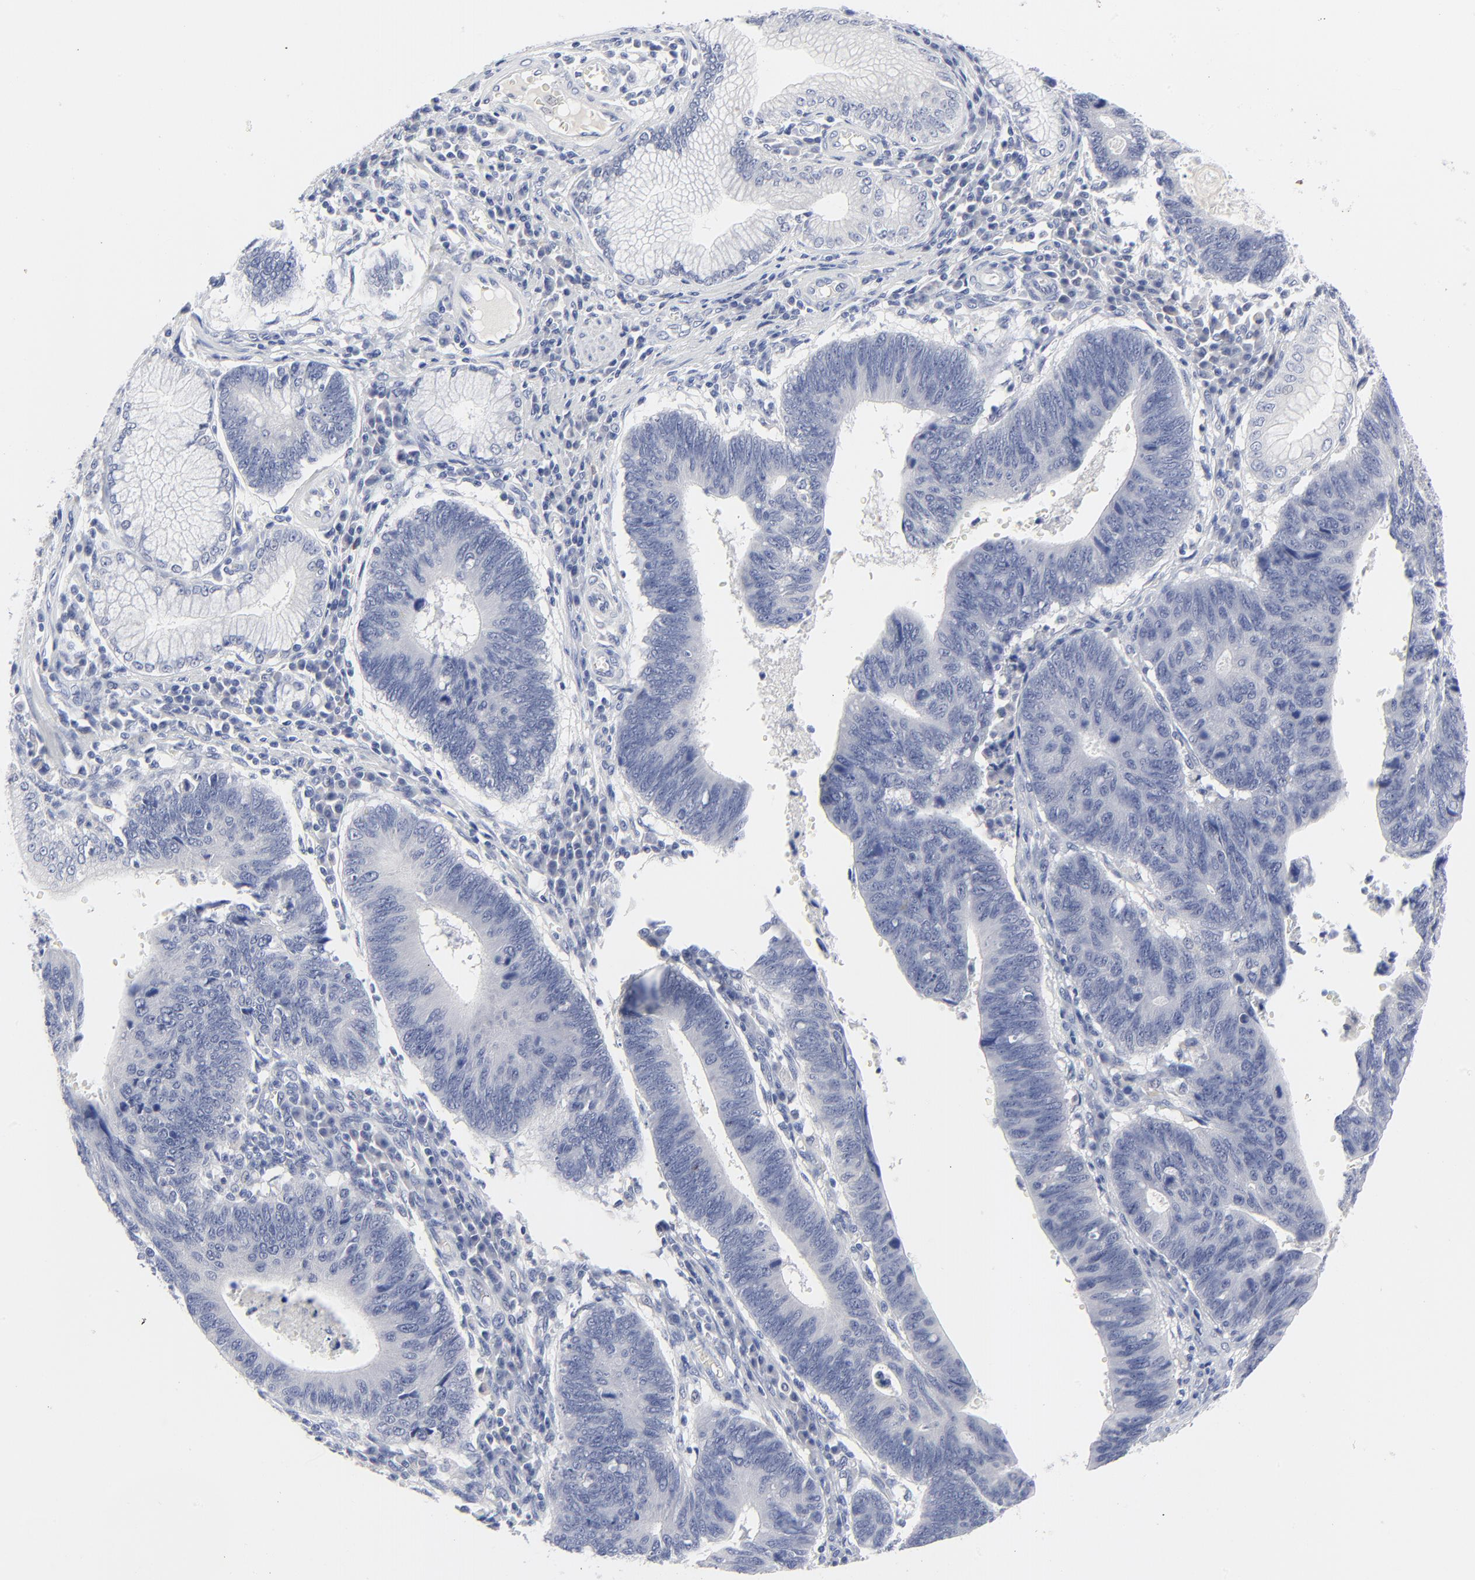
{"staining": {"intensity": "negative", "quantity": "none", "location": "none"}, "tissue": "stomach cancer", "cell_type": "Tumor cells", "image_type": "cancer", "snomed": [{"axis": "morphology", "description": "Adenocarcinoma, NOS"}, {"axis": "topography", "description": "Stomach"}], "caption": "Immunohistochemistry (IHC) image of stomach cancer (adenocarcinoma) stained for a protein (brown), which reveals no positivity in tumor cells. (DAB (3,3'-diaminobenzidine) immunohistochemistry, high magnification).", "gene": "CLEC4G", "patient": {"sex": "male", "age": 59}}